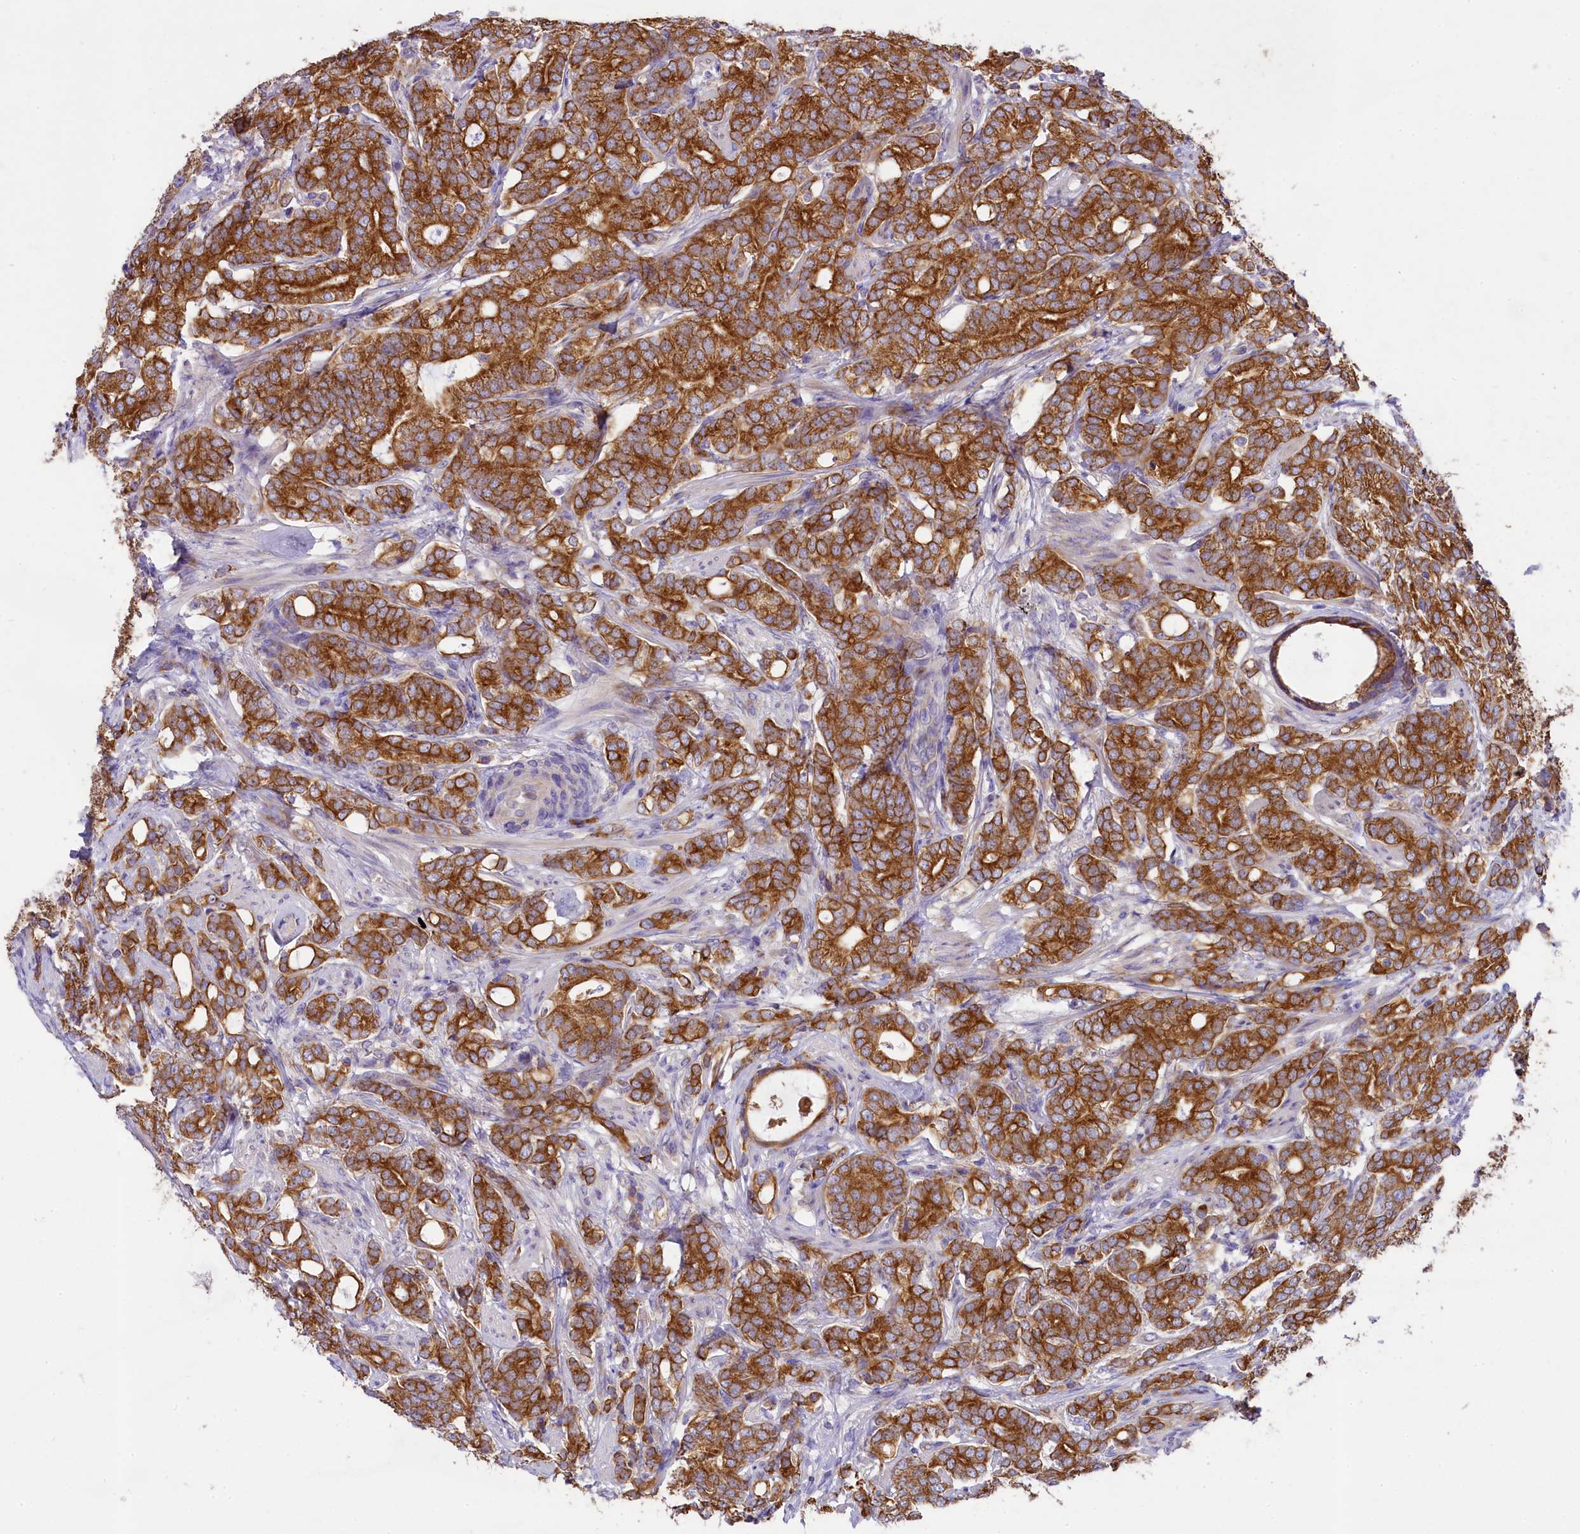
{"staining": {"intensity": "strong", "quantity": ">75%", "location": "cytoplasmic/membranous"}, "tissue": "prostate cancer", "cell_type": "Tumor cells", "image_type": "cancer", "snomed": [{"axis": "morphology", "description": "Adenocarcinoma, Low grade"}, {"axis": "topography", "description": "Prostate"}], "caption": "Prostate cancer (low-grade adenocarcinoma) stained with a brown dye shows strong cytoplasmic/membranous positive positivity in approximately >75% of tumor cells.", "gene": "LARP4", "patient": {"sex": "male", "age": 71}}